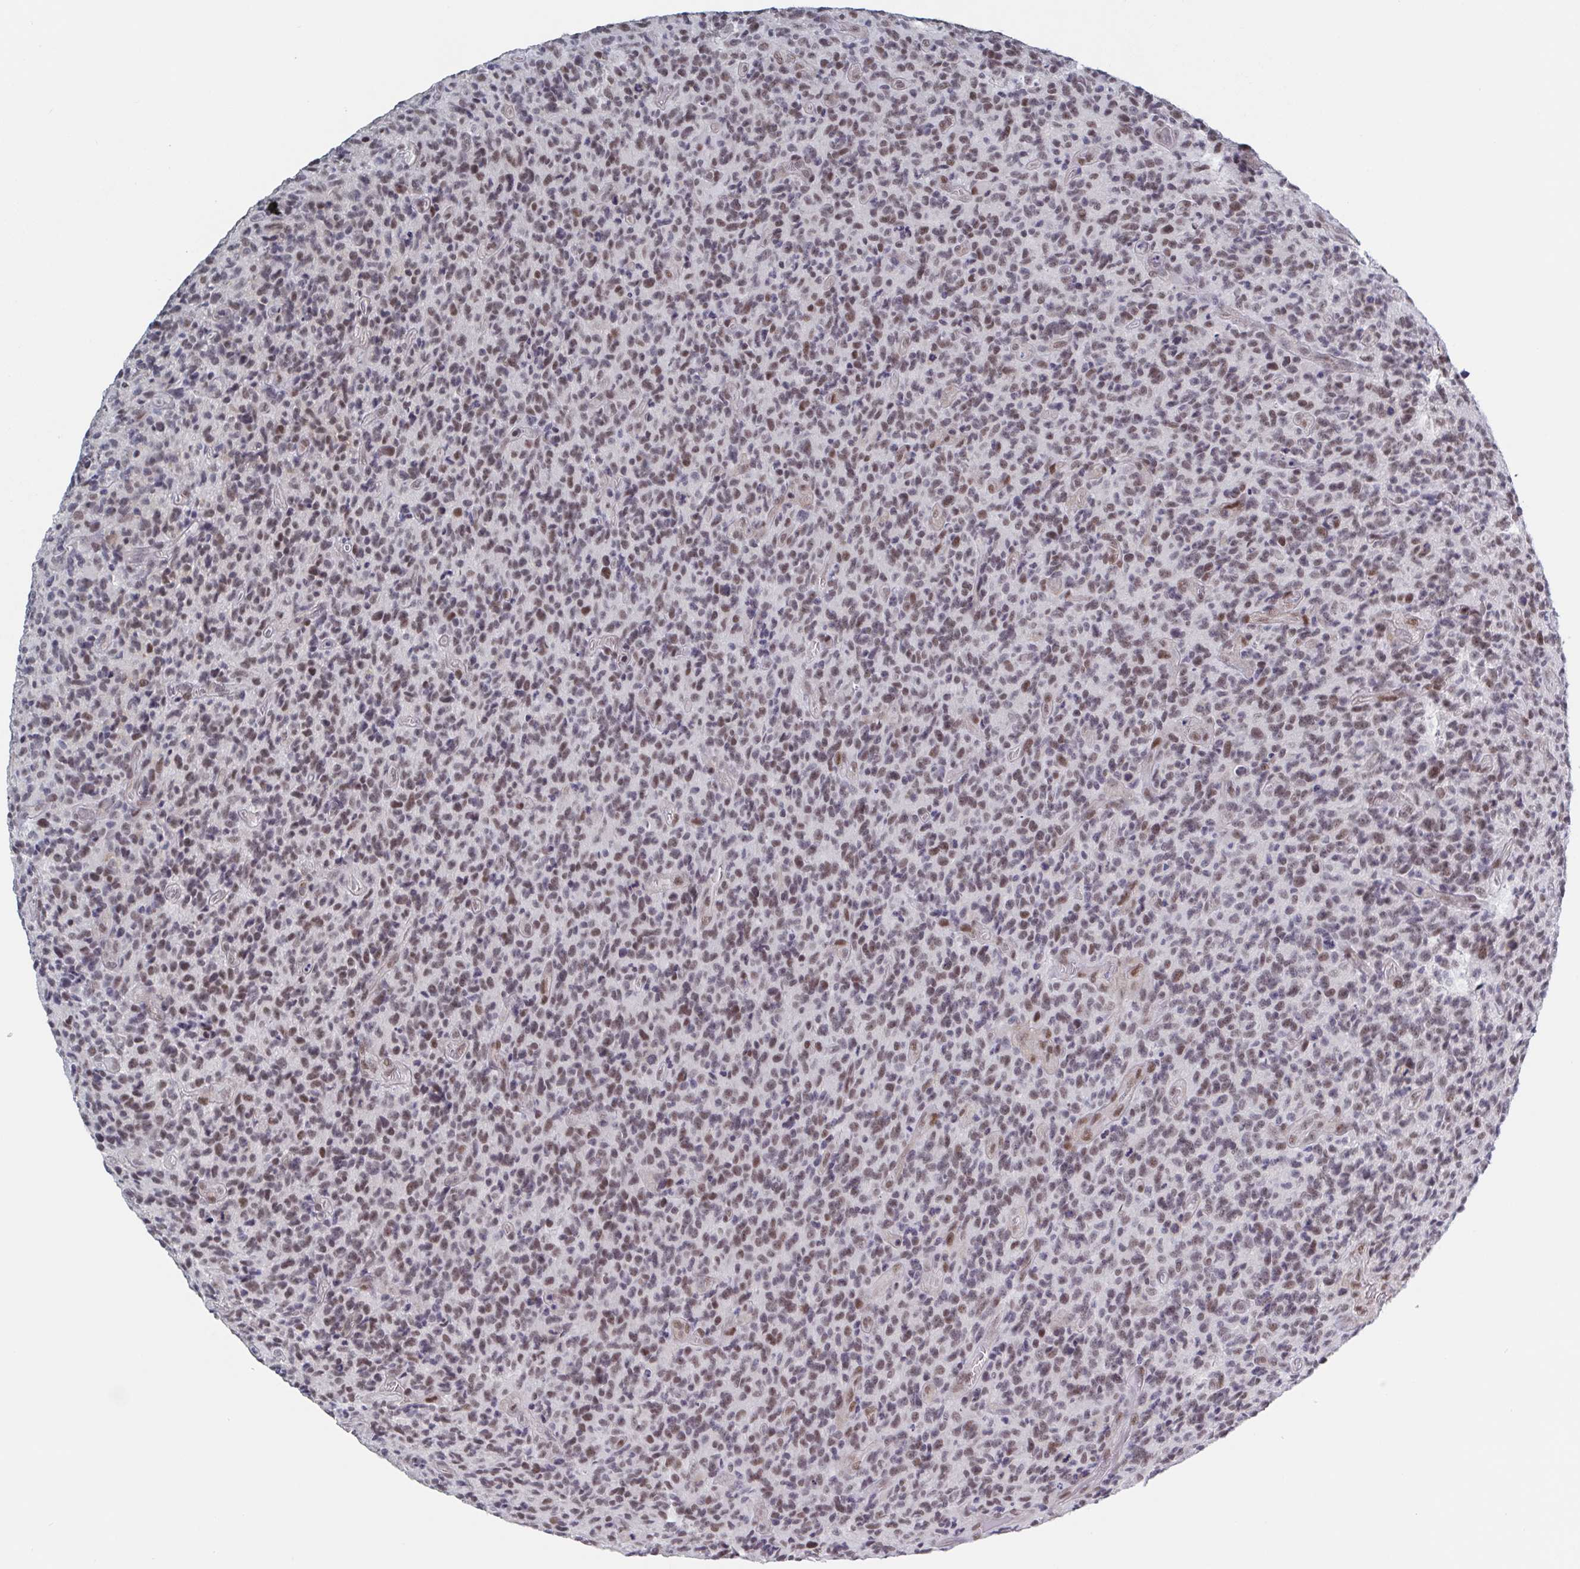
{"staining": {"intensity": "moderate", "quantity": ">75%", "location": "nuclear"}, "tissue": "glioma", "cell_type": "Tumor cells", "image_type": "cancer", "snomed": [{"axis": "morphology", "description": "Glioma, malignant, High grade"}, {"axis": "topography", "description": "Brain"}], "caption": "IHC histopathology image of human malignant high-grade glioma stained for a protein (brown), which shows medium levels of moderate nuclear expression in approximately >75% of tumor cells.", "gene": "BCL7B", "patient": {"sex": "male", "age": 76}}